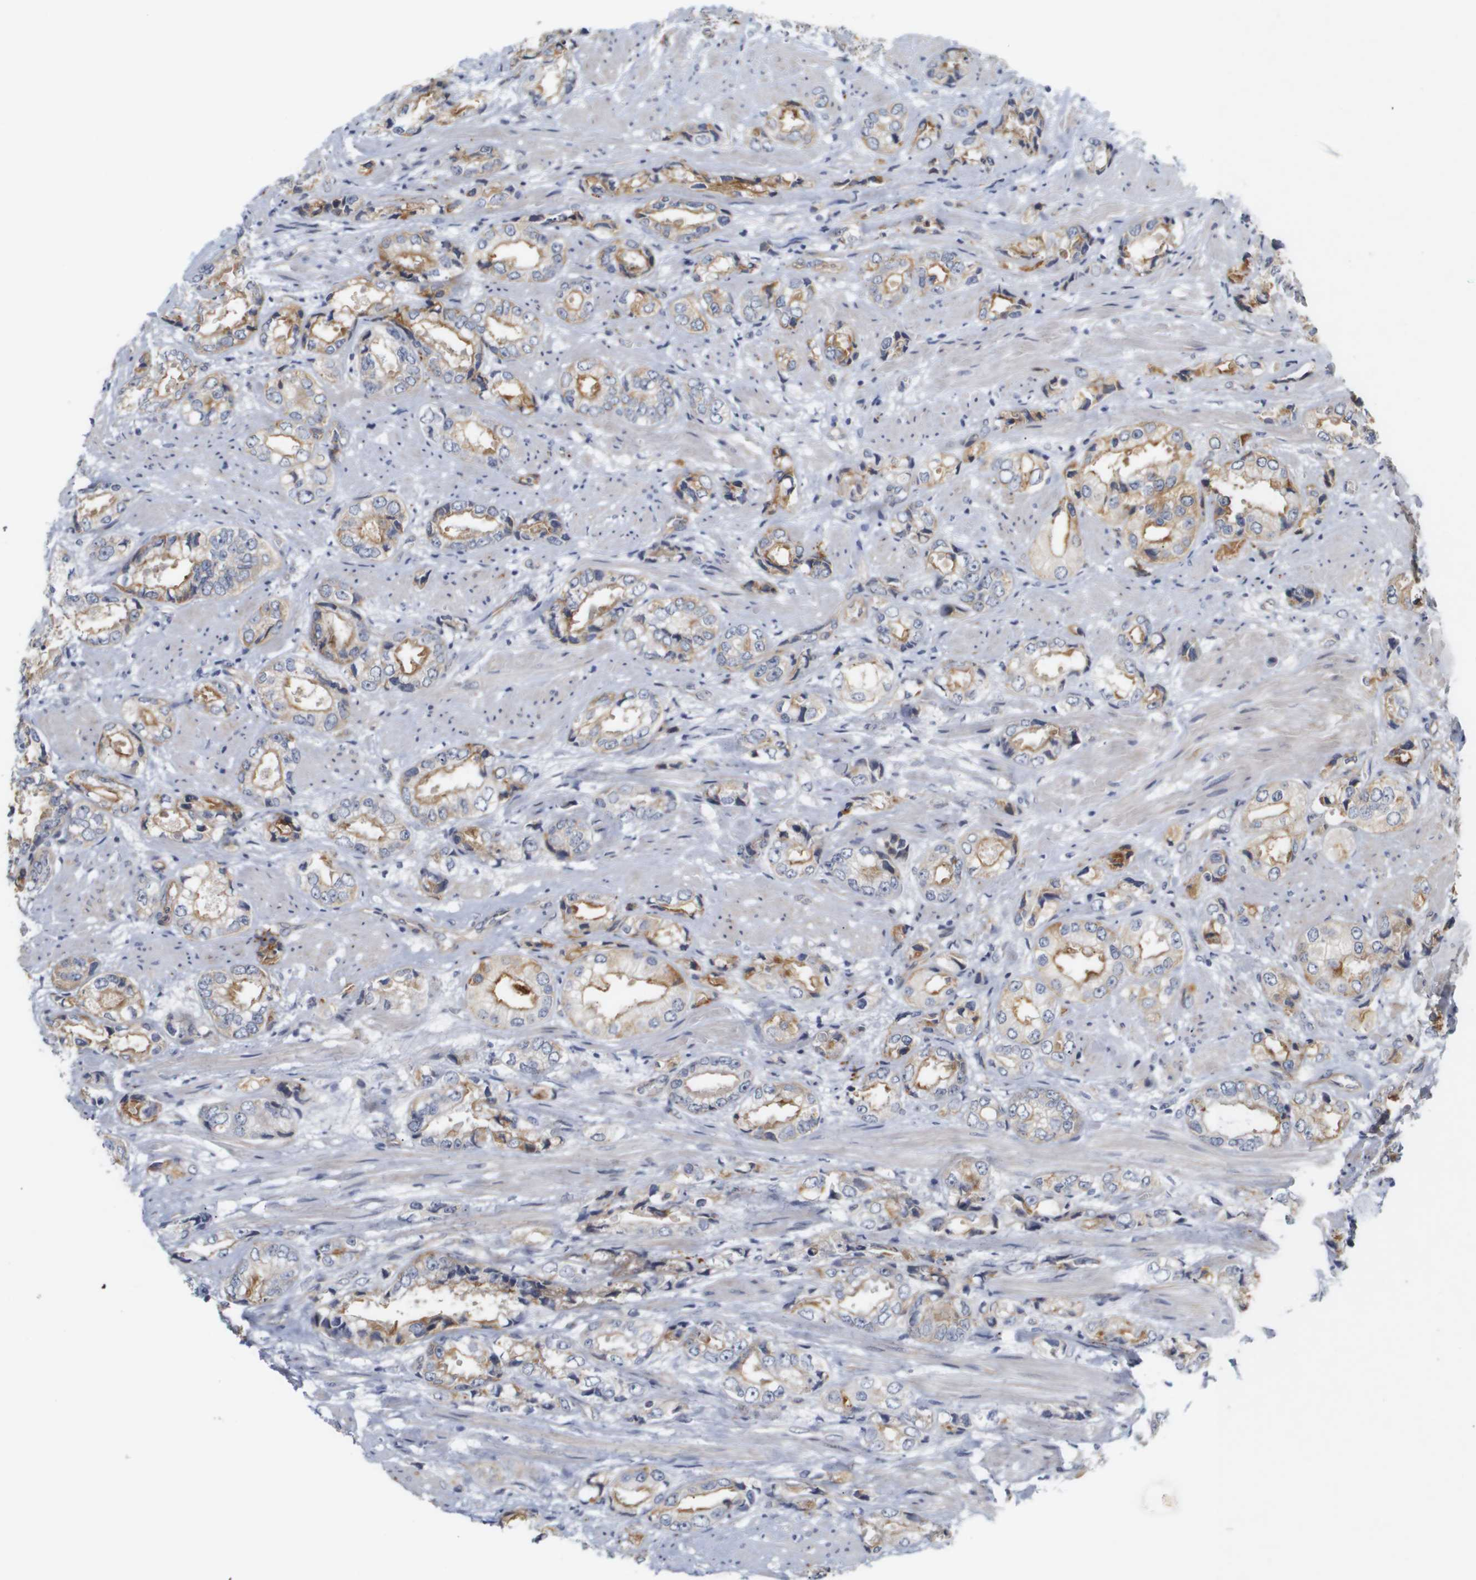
{"staining": {"intensity": "moderate", "quantity": "25%-75%", "location": "cytoplasmic/membranous"}, "tissue": "prostate cancer", "cell_type": "Tumor cells", "image_type": "cancer", "snomed": [{"axis": "morphology", "description": "Adenocarcinoma, High grade"}, {"axis": "topography", "description": "Prostate"}], "caption": "This histopathology image exhibits IHC staining of adenocarcinoma (high-grade) (prostate), with medium moderate cytoplasmic/membranous staining in approximately 25%-75% of tumor cells.", "gene": "CYB561", "patient": {"sex": "male", "age": 61}}